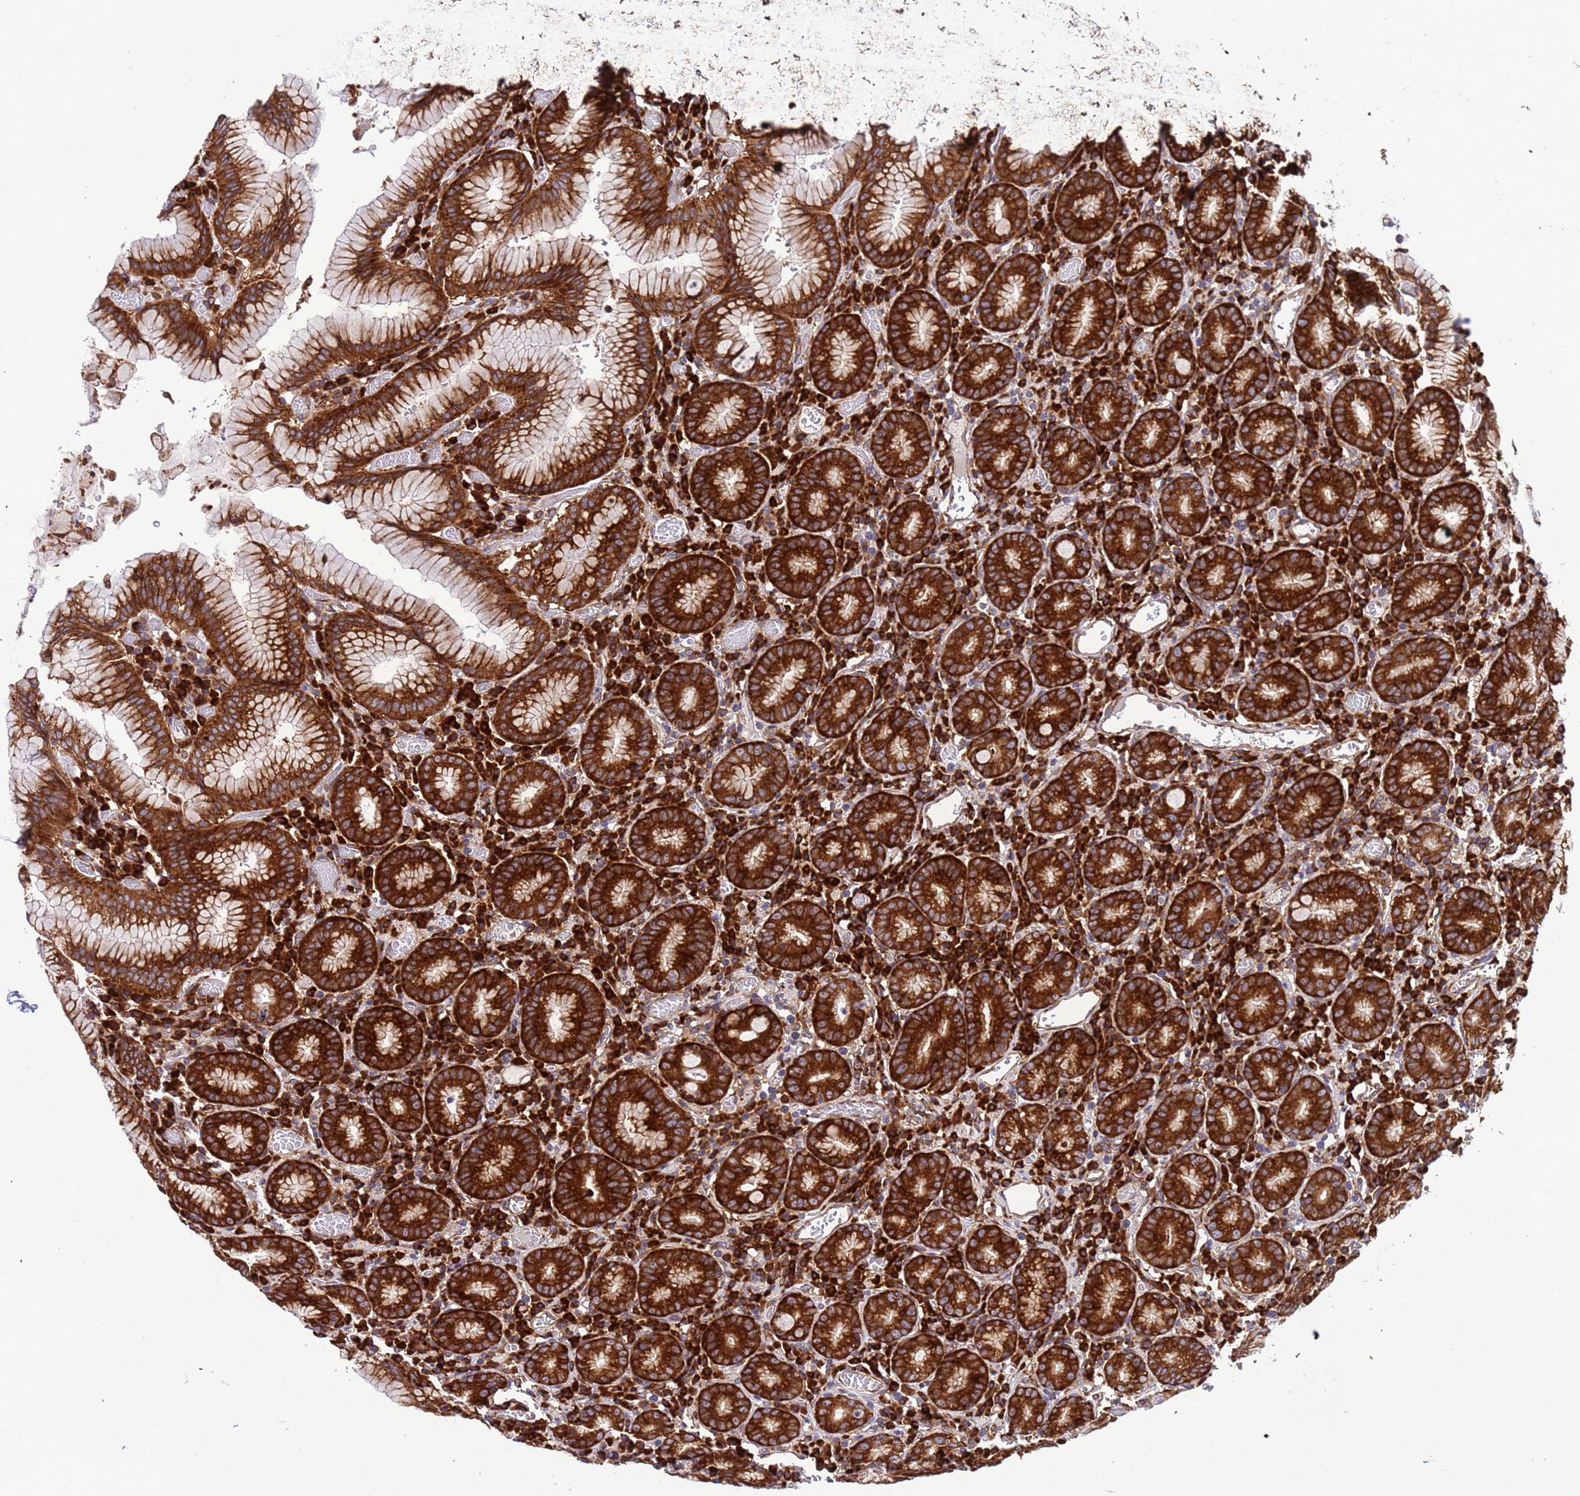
{"staining": {"intensity": "strong", "quantity": ">75%", "location": "cytoplasmic/membranous"}, "tissue": "stomach", "cell_type": "Glandular cells", "image_type": "normal", "snomed": [{"axis": "morphology", "description": "Normal tissue, NOS"}, {"axis": "topography", "description": "Stomach"}], "caption": "High-magnification brightfield microscopy of unremarkable stomach stained with DAB (3,3'-diaminobenzidine) (brown) and counterstained with hematoxylin (blue). glandular cells exhibit strong cytoplasmic/membranous positivity is identified in approximately>75% of cells.", "gene": "RPL36", "patient": {"sex": "male", "age": 55}}